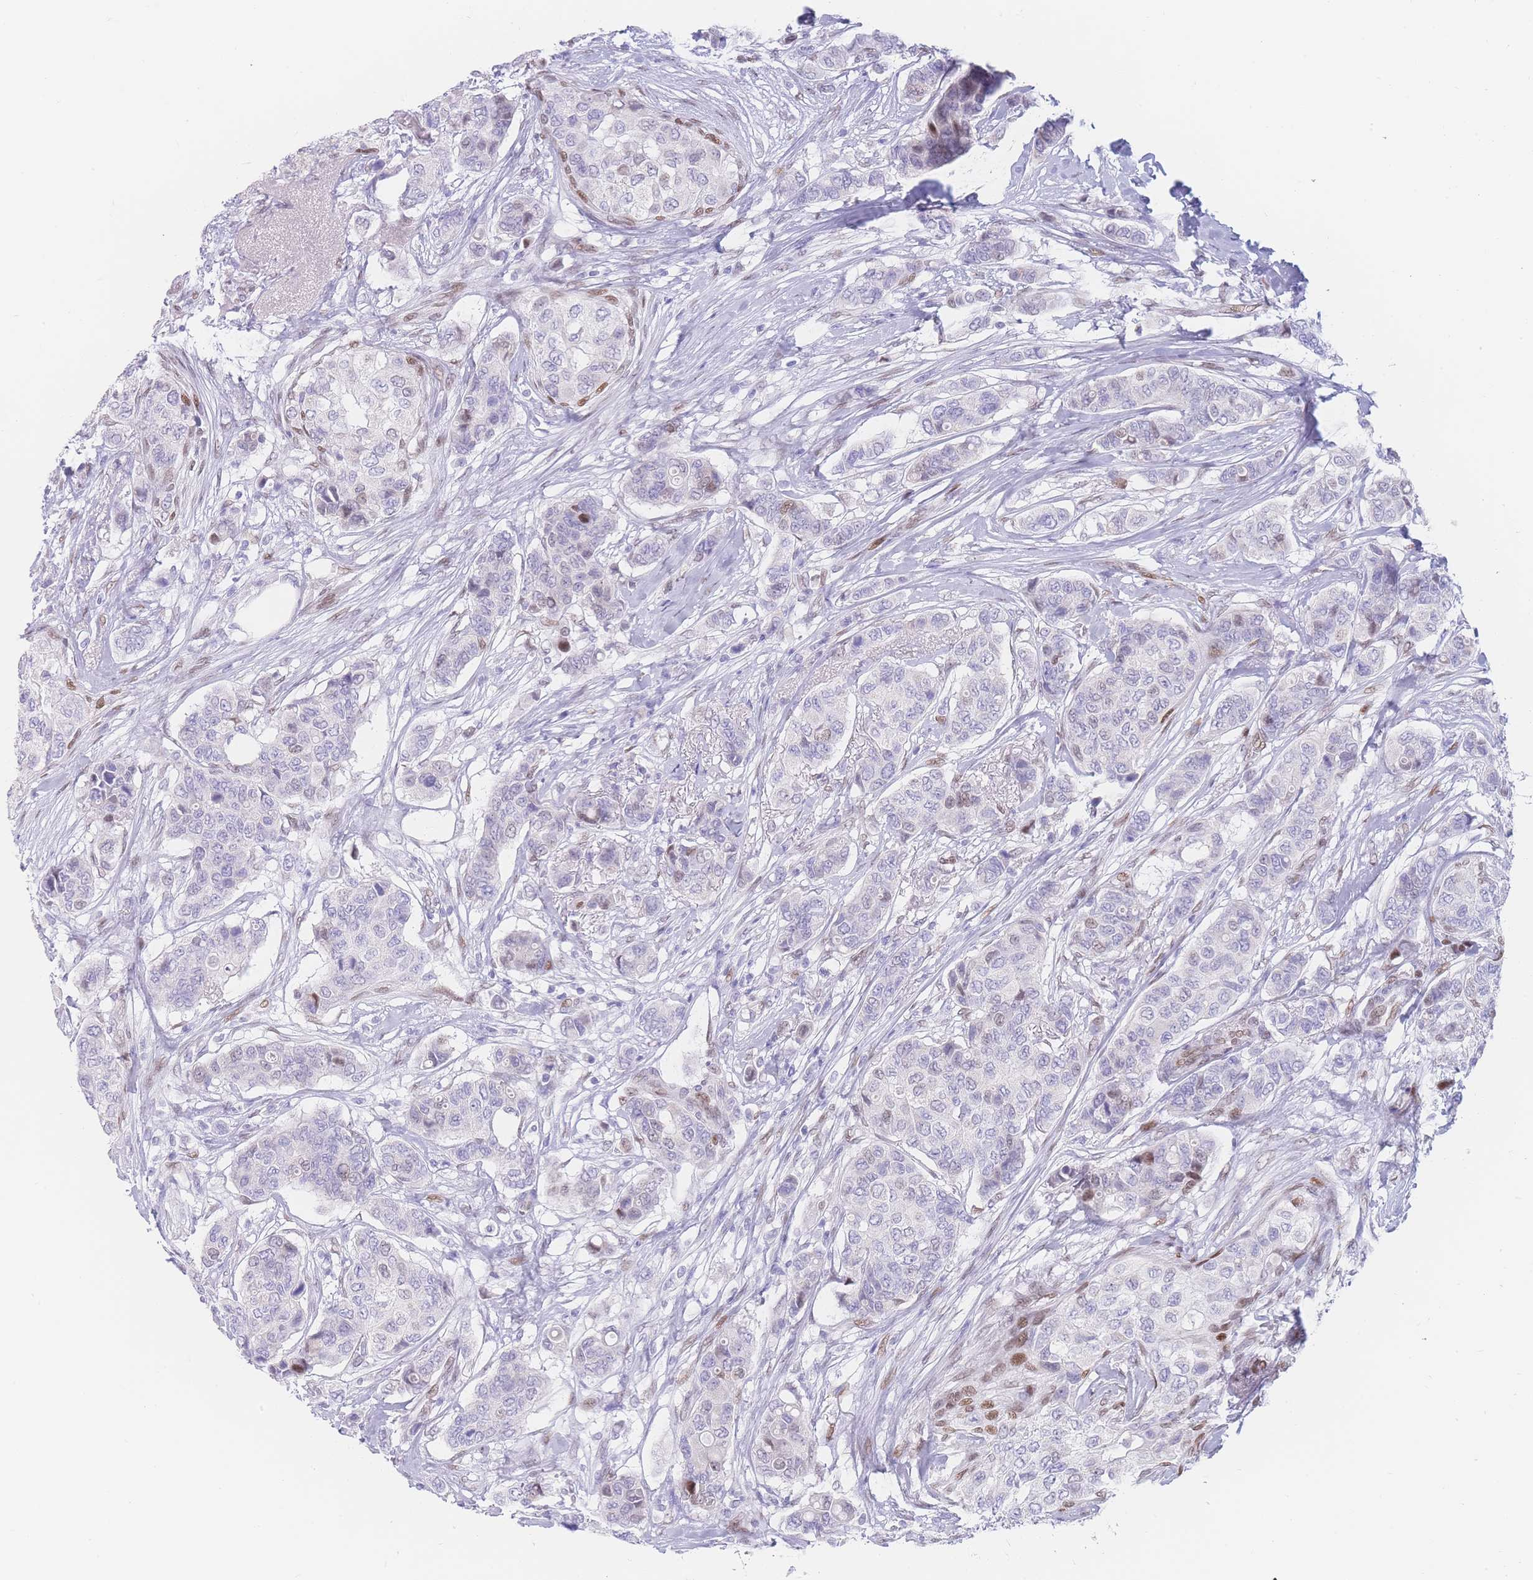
{"staining": {"intensity": "weak", "quantity": "<25%", "location": "nuclear"}, "tissue": "breast cancer", "cell_type": "Tumor cells", "image_type": "cancer", "snomed": [{"axis": "morphology", "description": "Lobular carcinoma"}, {"axis": "topography", "description": "Breast"}], "caption": "This image is of breast lobular carcinoma stained with immunohistochemistry (IHC) to label a protein in brown with the nuclei are counter-stained blue. There is no expression in tumor cells.", "gene": "PSMB5", "patient": {"sex": "female", "age": 51}}